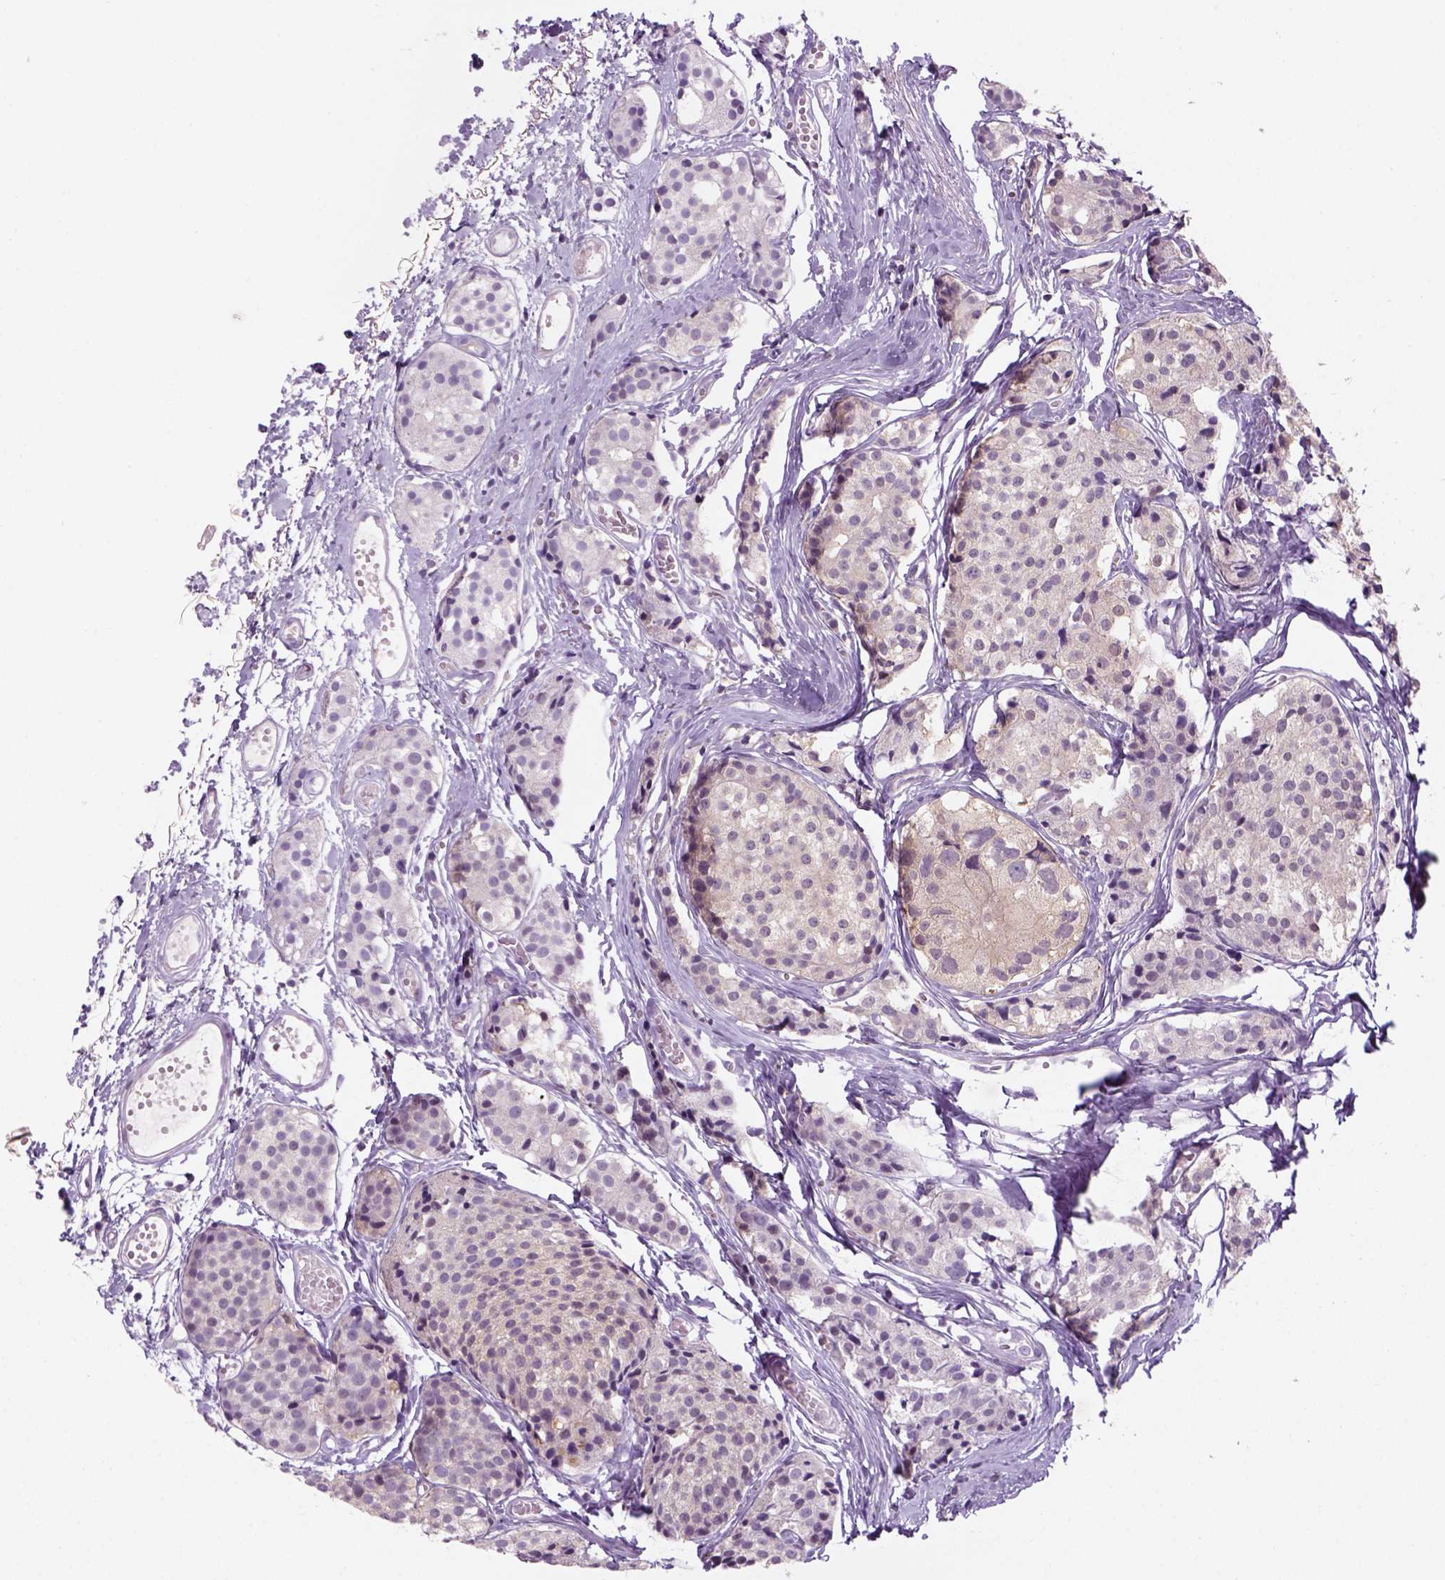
{"staining": {"intensity": "negative", "quantity": "none", "location": "none"}, "tissue": "carcinoid", "cell_type": "Tumor cells", "image_type": "cancer", "snomed": [{"axis": "morphology", "description": "Carcinoid, malignant, NOS"}, {"axis": "topography", "description": "Small intestine"}], "caption": "Tumor cells are negative for protein expression in human malignant carcinoid.", "gene": "GOT1", "patient": {"sex": "female", "age": 65}}